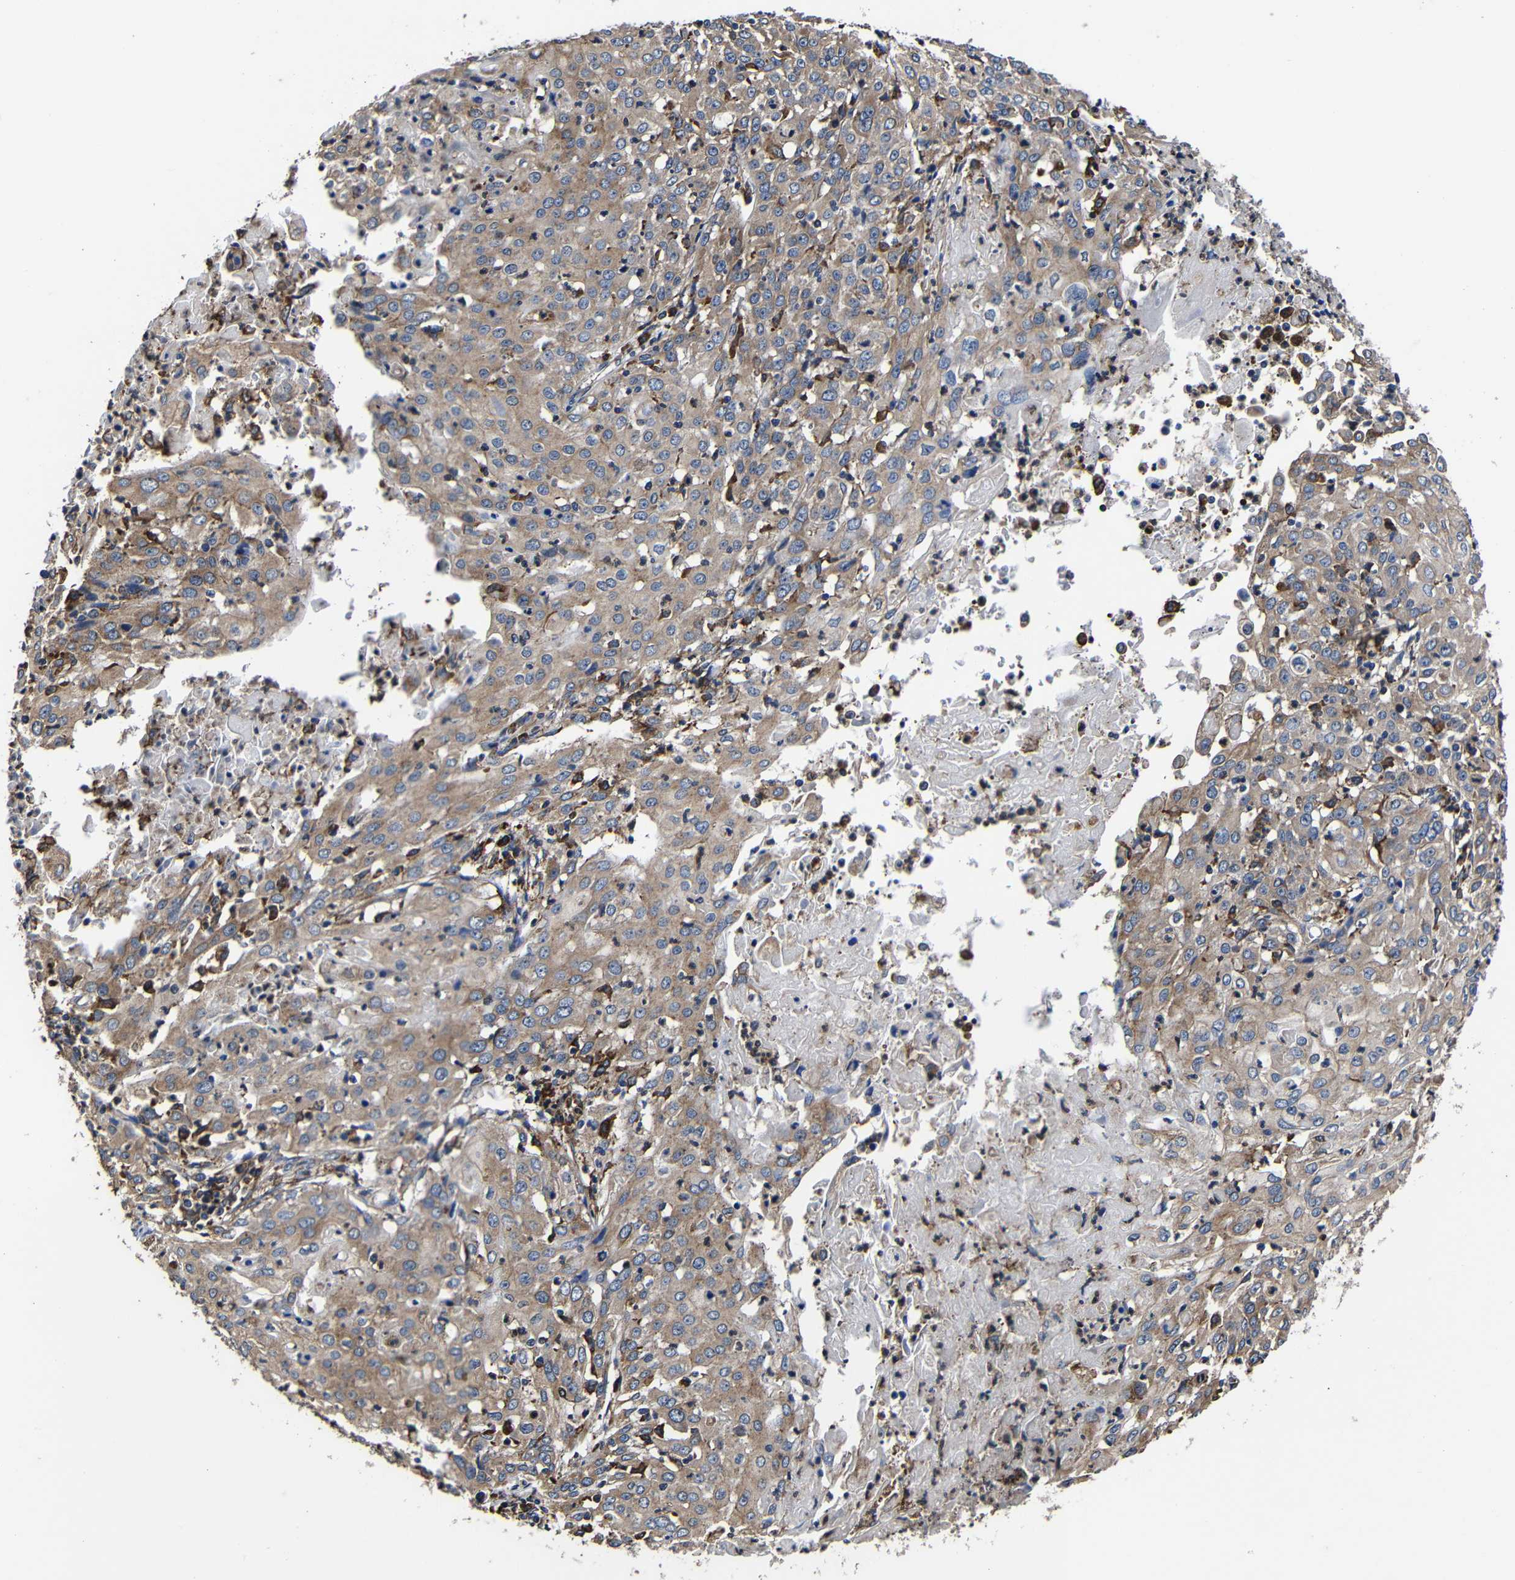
{"staining": {"intensity": "moderate", "quantity": ">75%", "location": "cytoplasmic/membranous"}, "tissue": "cervical cancer", "cell_type": "Tumor cells", "image_type": "cancer", "snomed": [{"axis": "morphology", "description": "Squamous cell carcinoma, NOS"}, {"axis": "topography", "description": "Cervix"}], "caption": "Protein expression analysis of human cervical squamous cell carcinoma reveals moderate cytoplasmic/membranous positivity in approximately >75% of tumor cells. (brown staining indicates protein expression, while blue staining denotes nuclei).", "gene": "SCN9A", "patient": {"sex": "female", "age": 39}}